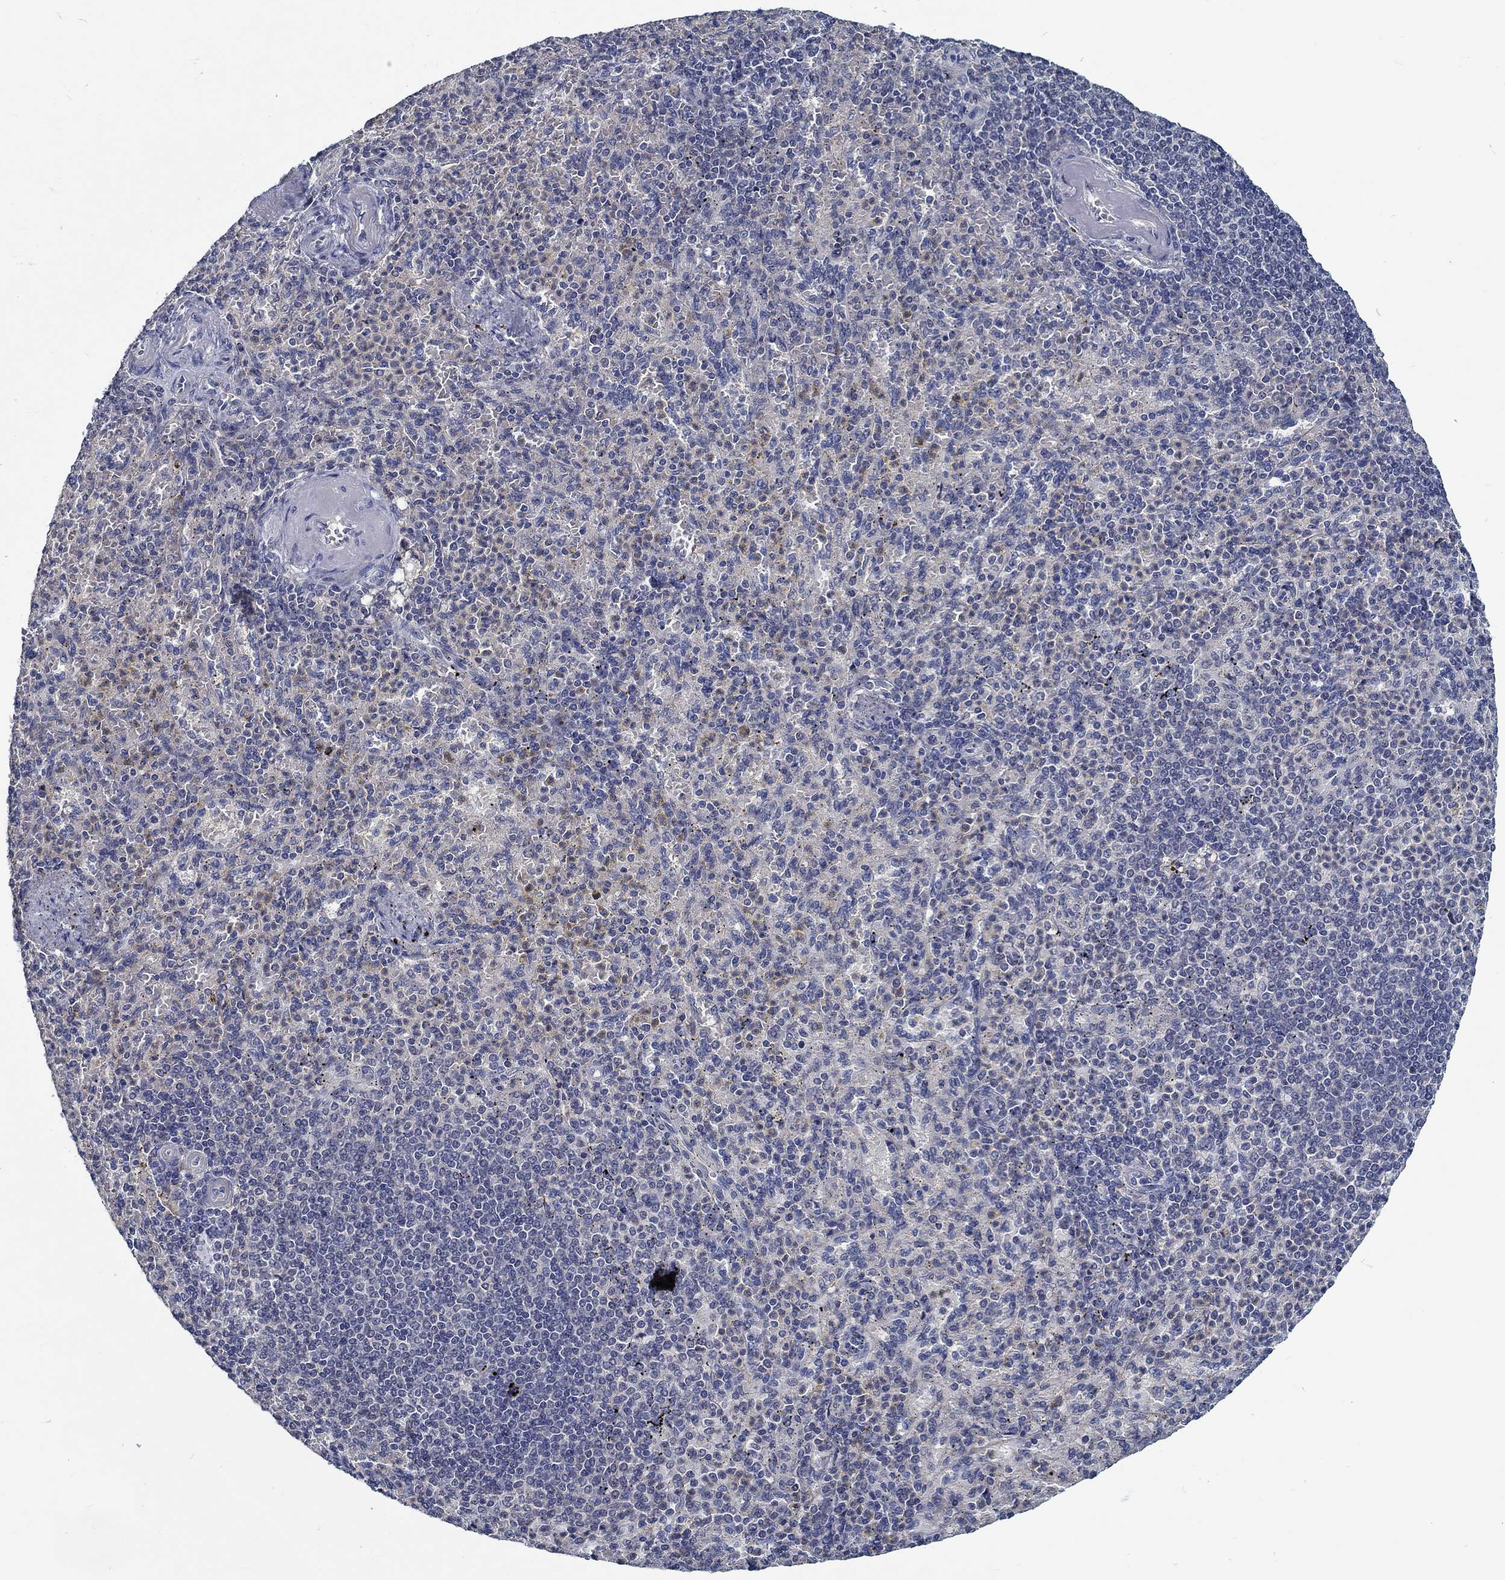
{"staining": {"intensity": "negative", "quantity": "none", "location": "none"}, "tissue": "spleen", "cell_type": "Cells in red pulp", "image_type": "normal", "snomed": [{"axis": "morphology", "description": "Normal tissue, NOS"}, {"axis": "topography", "description": "Spleen"}], "caption": "DAB immunohistochemical staining of unremarkable spleen exhibits no significant expression in cells in red pulp. The staining is performed using DAB (3,3'-diaminobenzidine) brown chromogen with nuclei counter-stained in using hematoxylin.", "gene": "MYBPC1", "patient": {"sex": "female", "age": 74}}